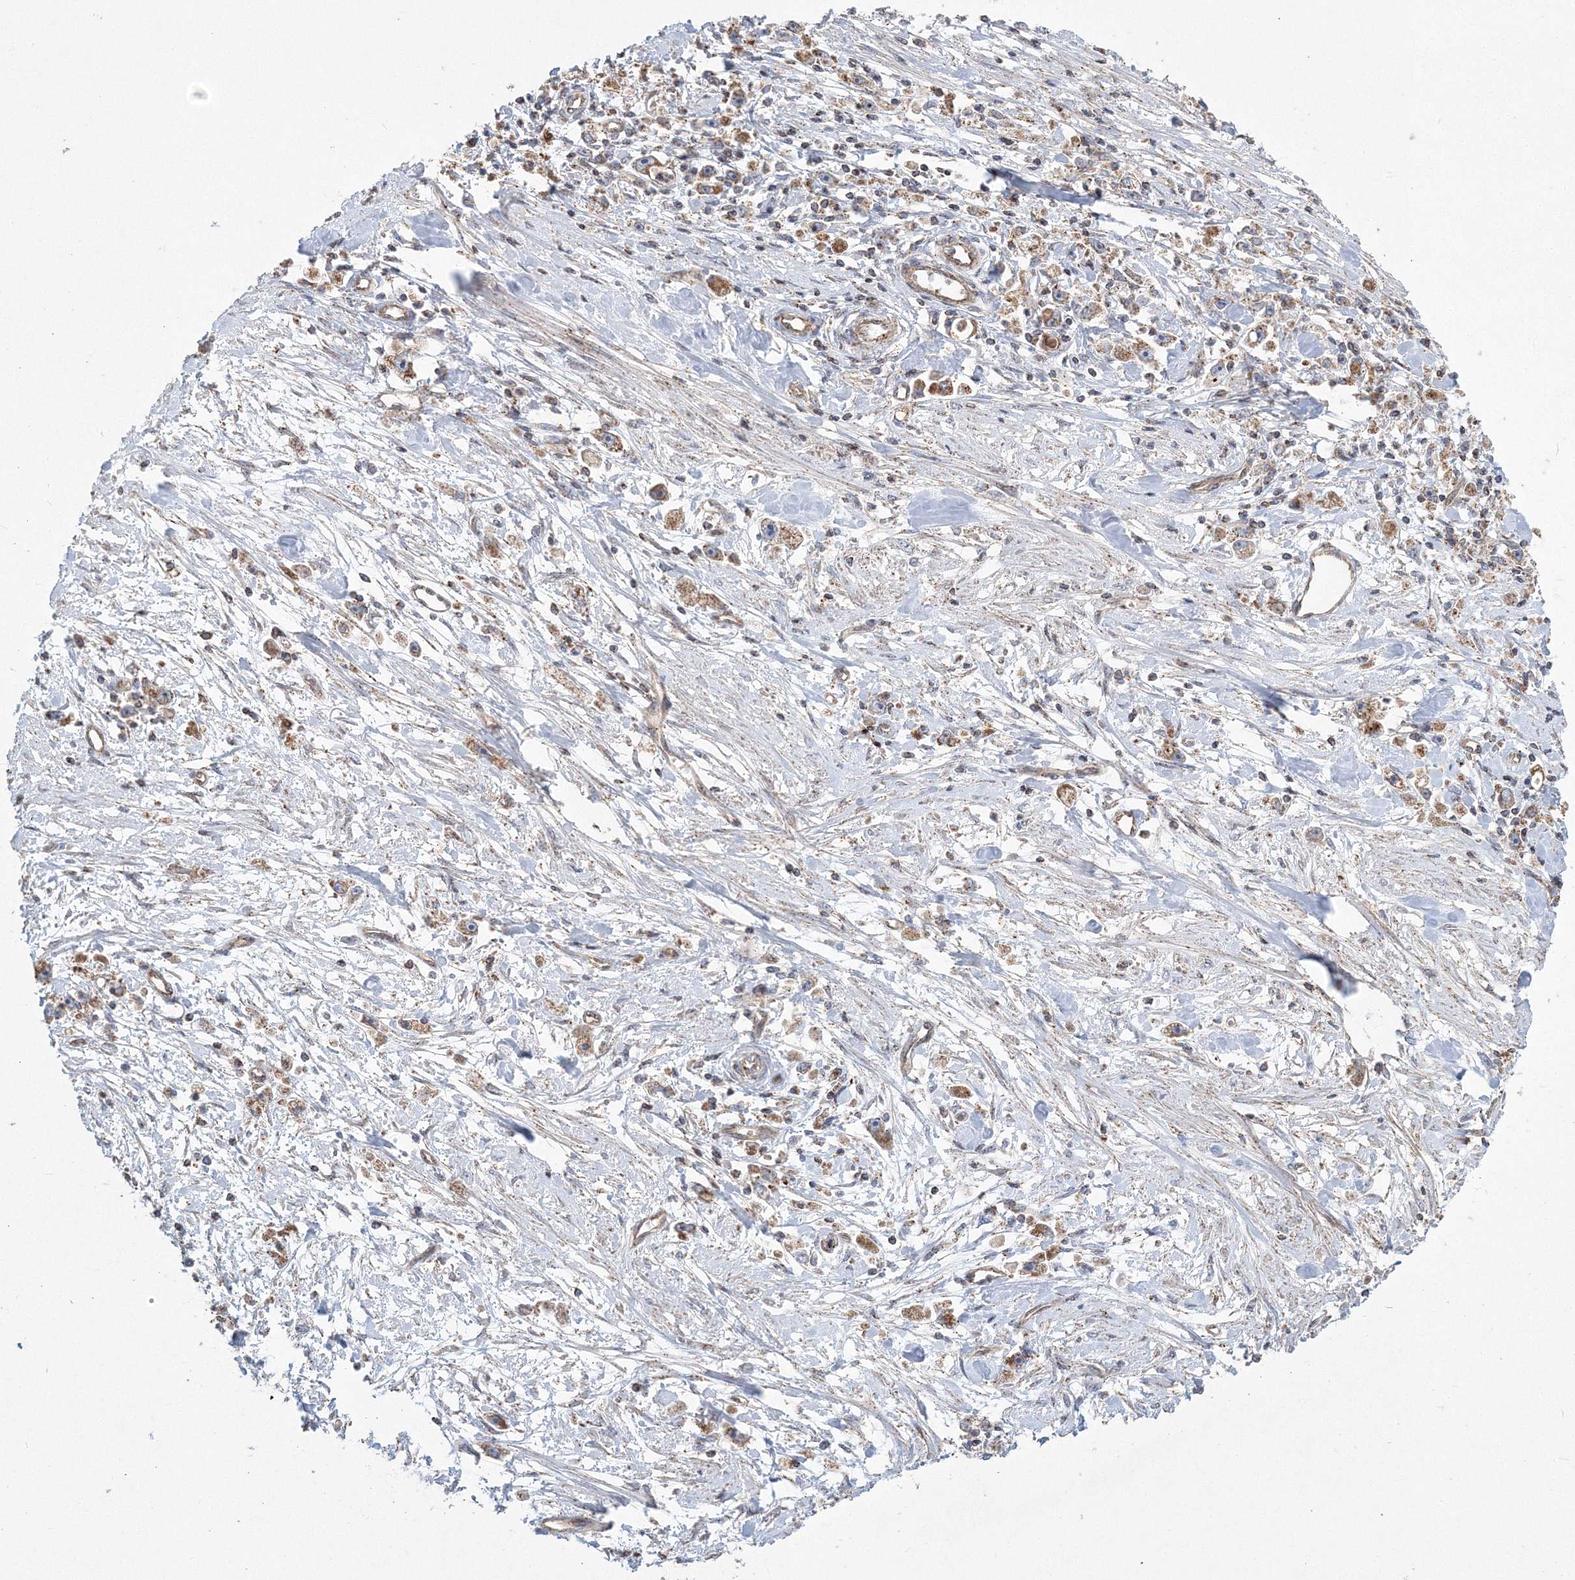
{"staining": {"intensity": "moderate", "quantity": ">75%", "location": "cytoplasmic/membranous"}, "tissue": "stomach cancer", "cell_type": "Tumor cells", "image_type": "cancer", "snomed": [{"axis": "morphology", "description": "Adenocarcinoma, NOS"}, {"axis": "topography", "description": "Stomach"}], "caption": "Human adenocarcinoma (stomach) stained with a brown dye reveals moderate cytoplasmic/membranous positive staining in approximately >75% of tumor cells.", "gene": "AASDH", "patient": {"sex": "female", "age": 59}}